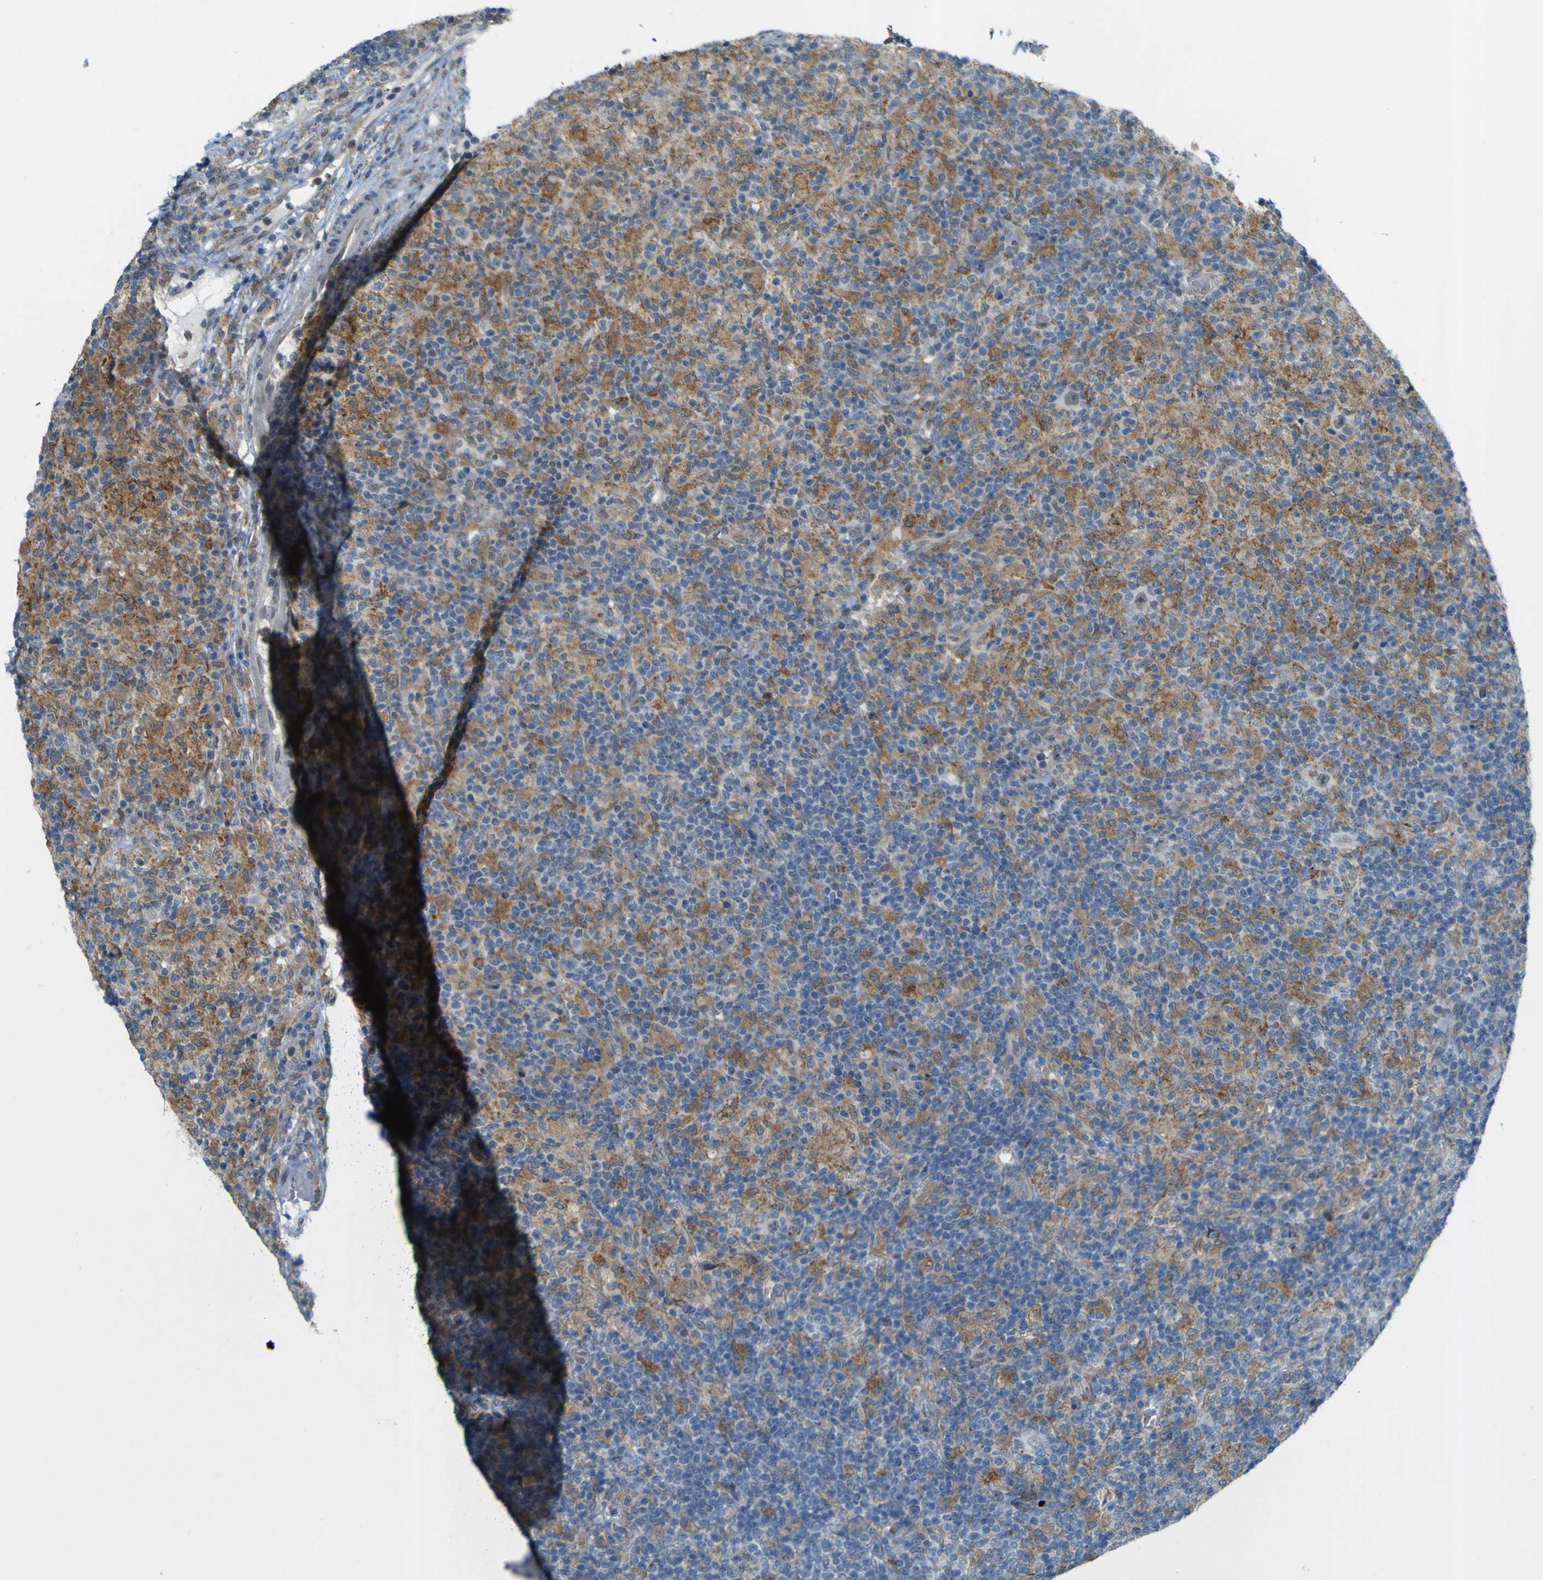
{"staining": {"intensity": "negative", "quantity": "none", "location": "none"}, "tissue": "lymphoma", "cell_type": "Tumor cells", "image_type": "cancer", "snomed": [{"axis": "morphology", "description": "Hodgkin's disease, NOS"}, {"axis": "topography", "description": "Lymph node"}], "caption": "IHC of Hodgkin's disease shows no expression in tumor cells.", "gene": "IGF2R", "patient": {"sex": "male", "age": 70}}